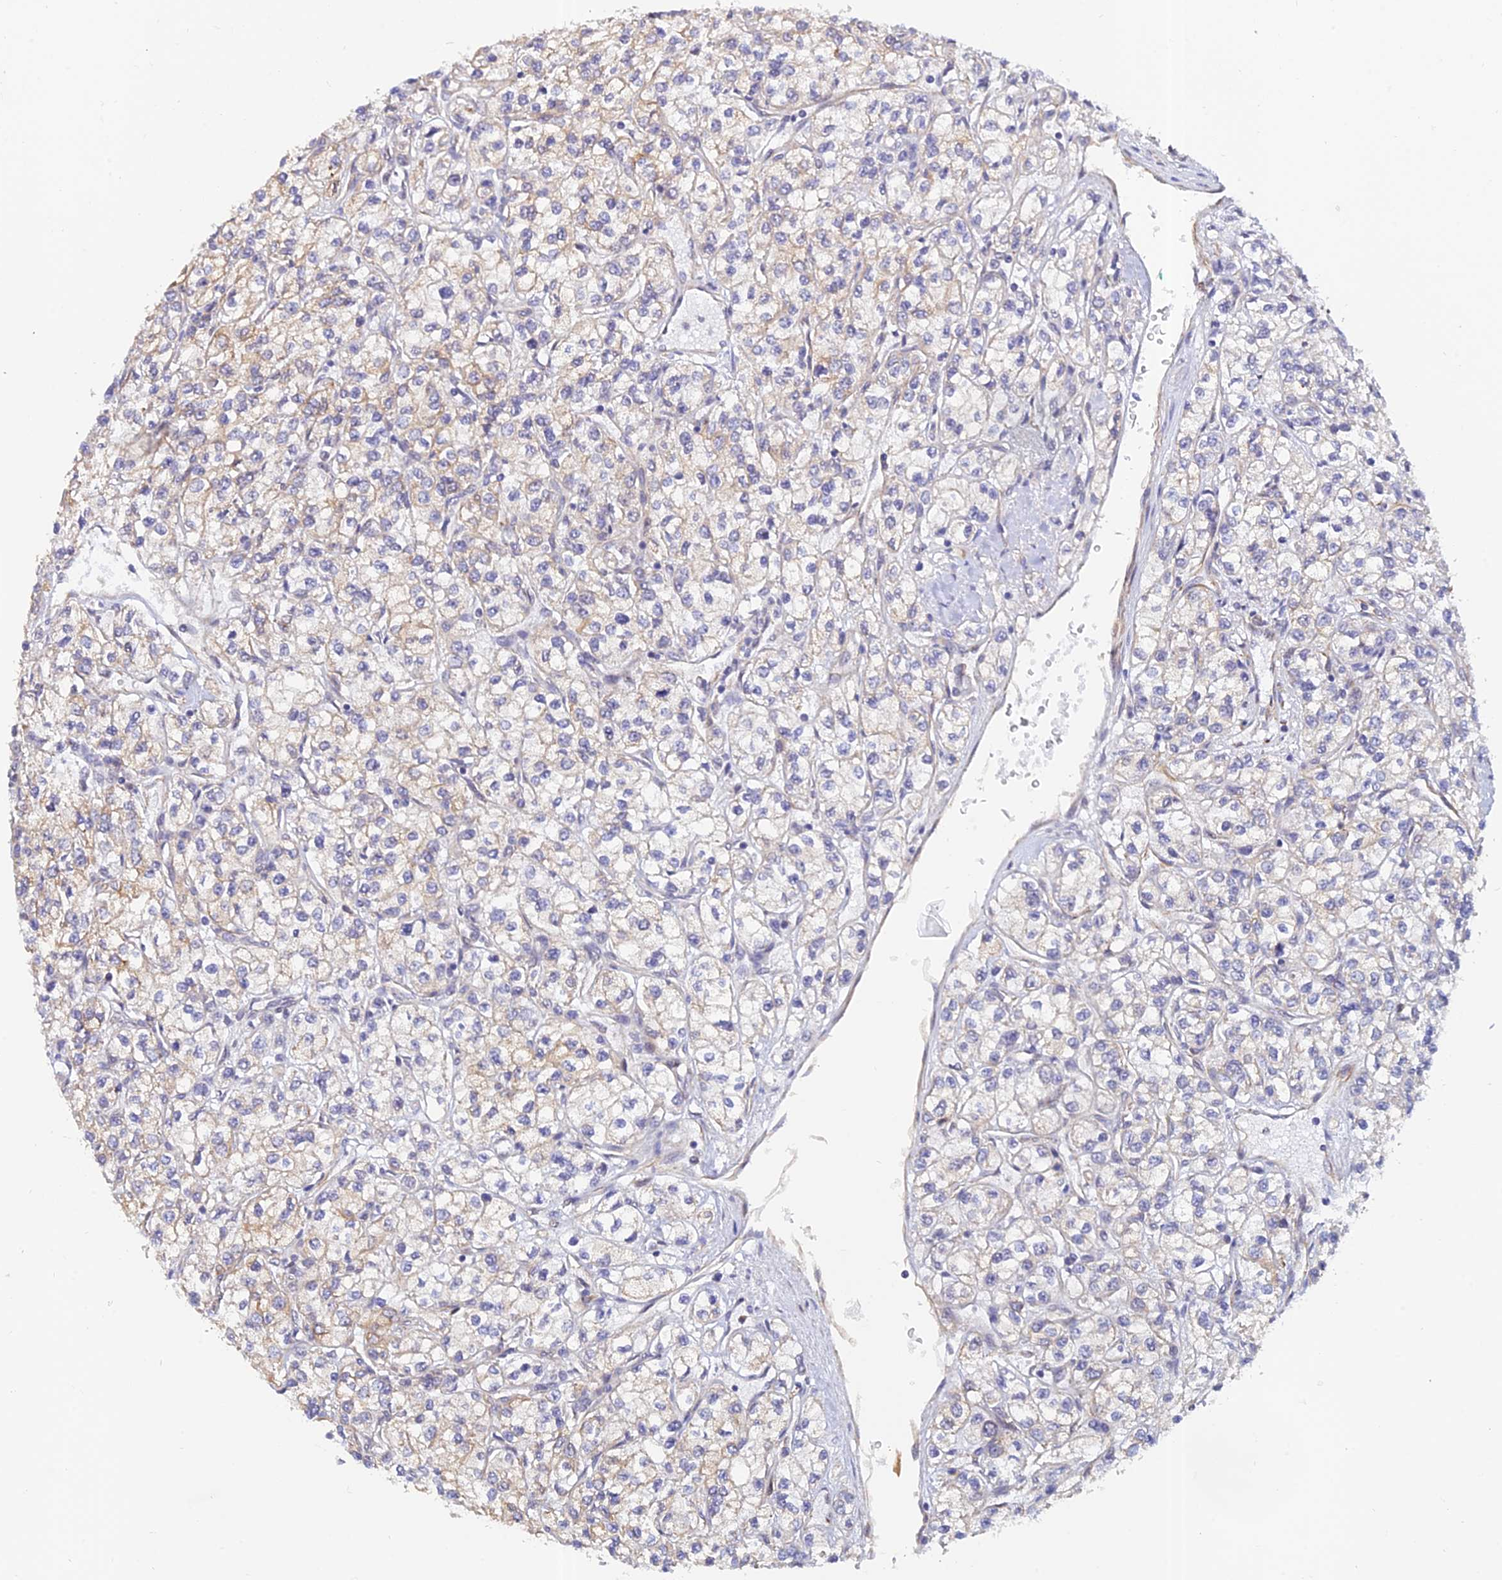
{"staining": {"intensity": "weak", "quantity": "<25%", "location": "cytoplasmic/membranous"}, "tissue": "renal cancer", "cell_type": "Tumor cells", "image_type": "cancer", "snomed": [{"axis": "morphology", "description": "Adenocarcinoma, NOS"}, {"axis": "topography", "description": "Kidney"}], "caption": "Immunohistochemical staining of renal adenocarcinoma exhibits no significant expression in tumor cells.", "gene": "PAGR1", "patient": {"sex": "male", "age": 80}}